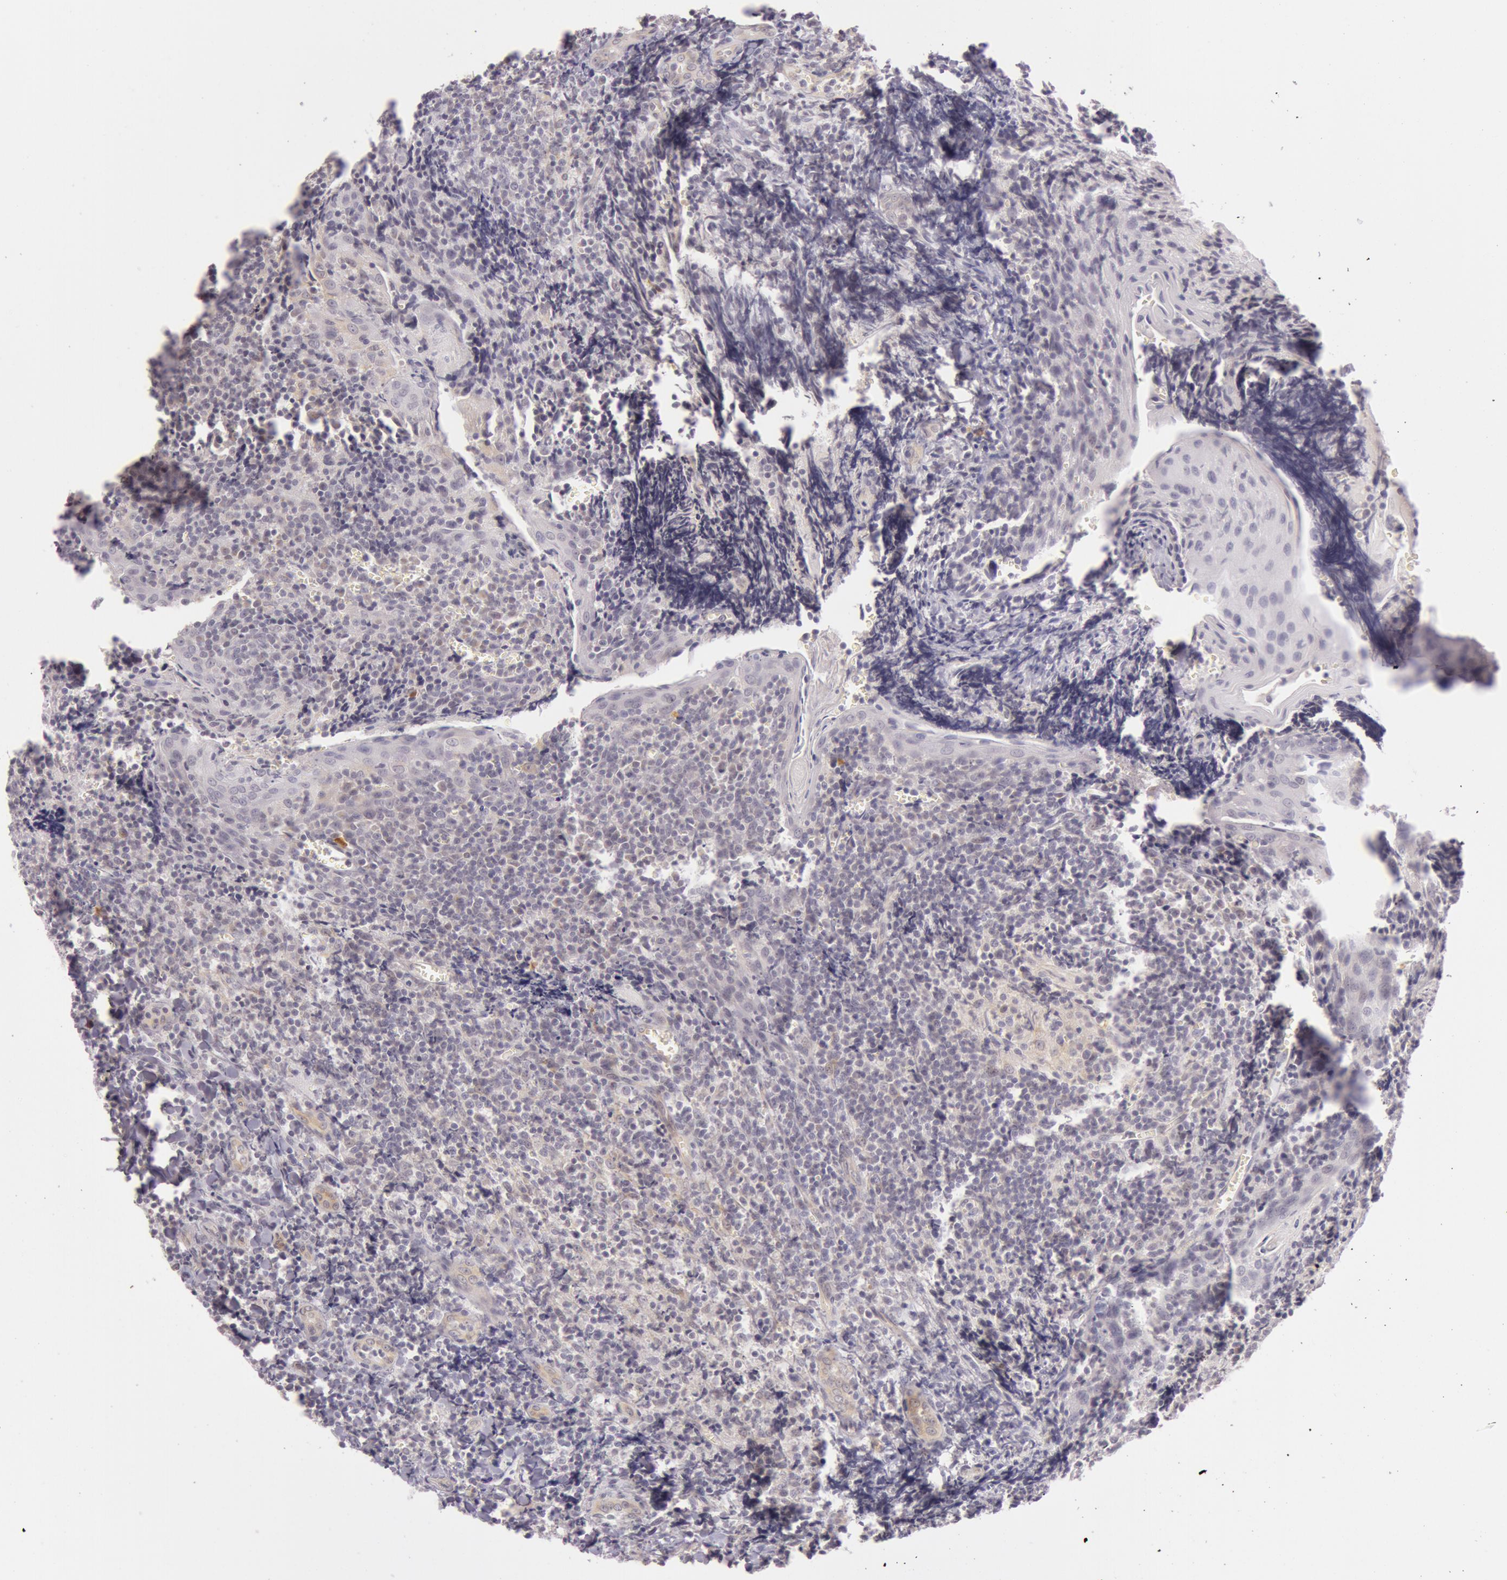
{"staining": {"intensity": "negative", "quantity": "none", "location": "none"}, "tissue": "tonsil", "cell_type": "Germinal center cells", "image_type": "normal", "snomed": [{"axis": "morphology", "description": "Normal tissue, NOS"}, {"axis": "topography", "description": "Tonsil"}], "caption": "The micrograph displays no significant staining in germinal center cells of tonsil. (Brightfield microscopy of DAB immunohistochemistry at high magnification).", "gene": "RBMY1A1", "patient": {"sex": "male", "age": 20}}